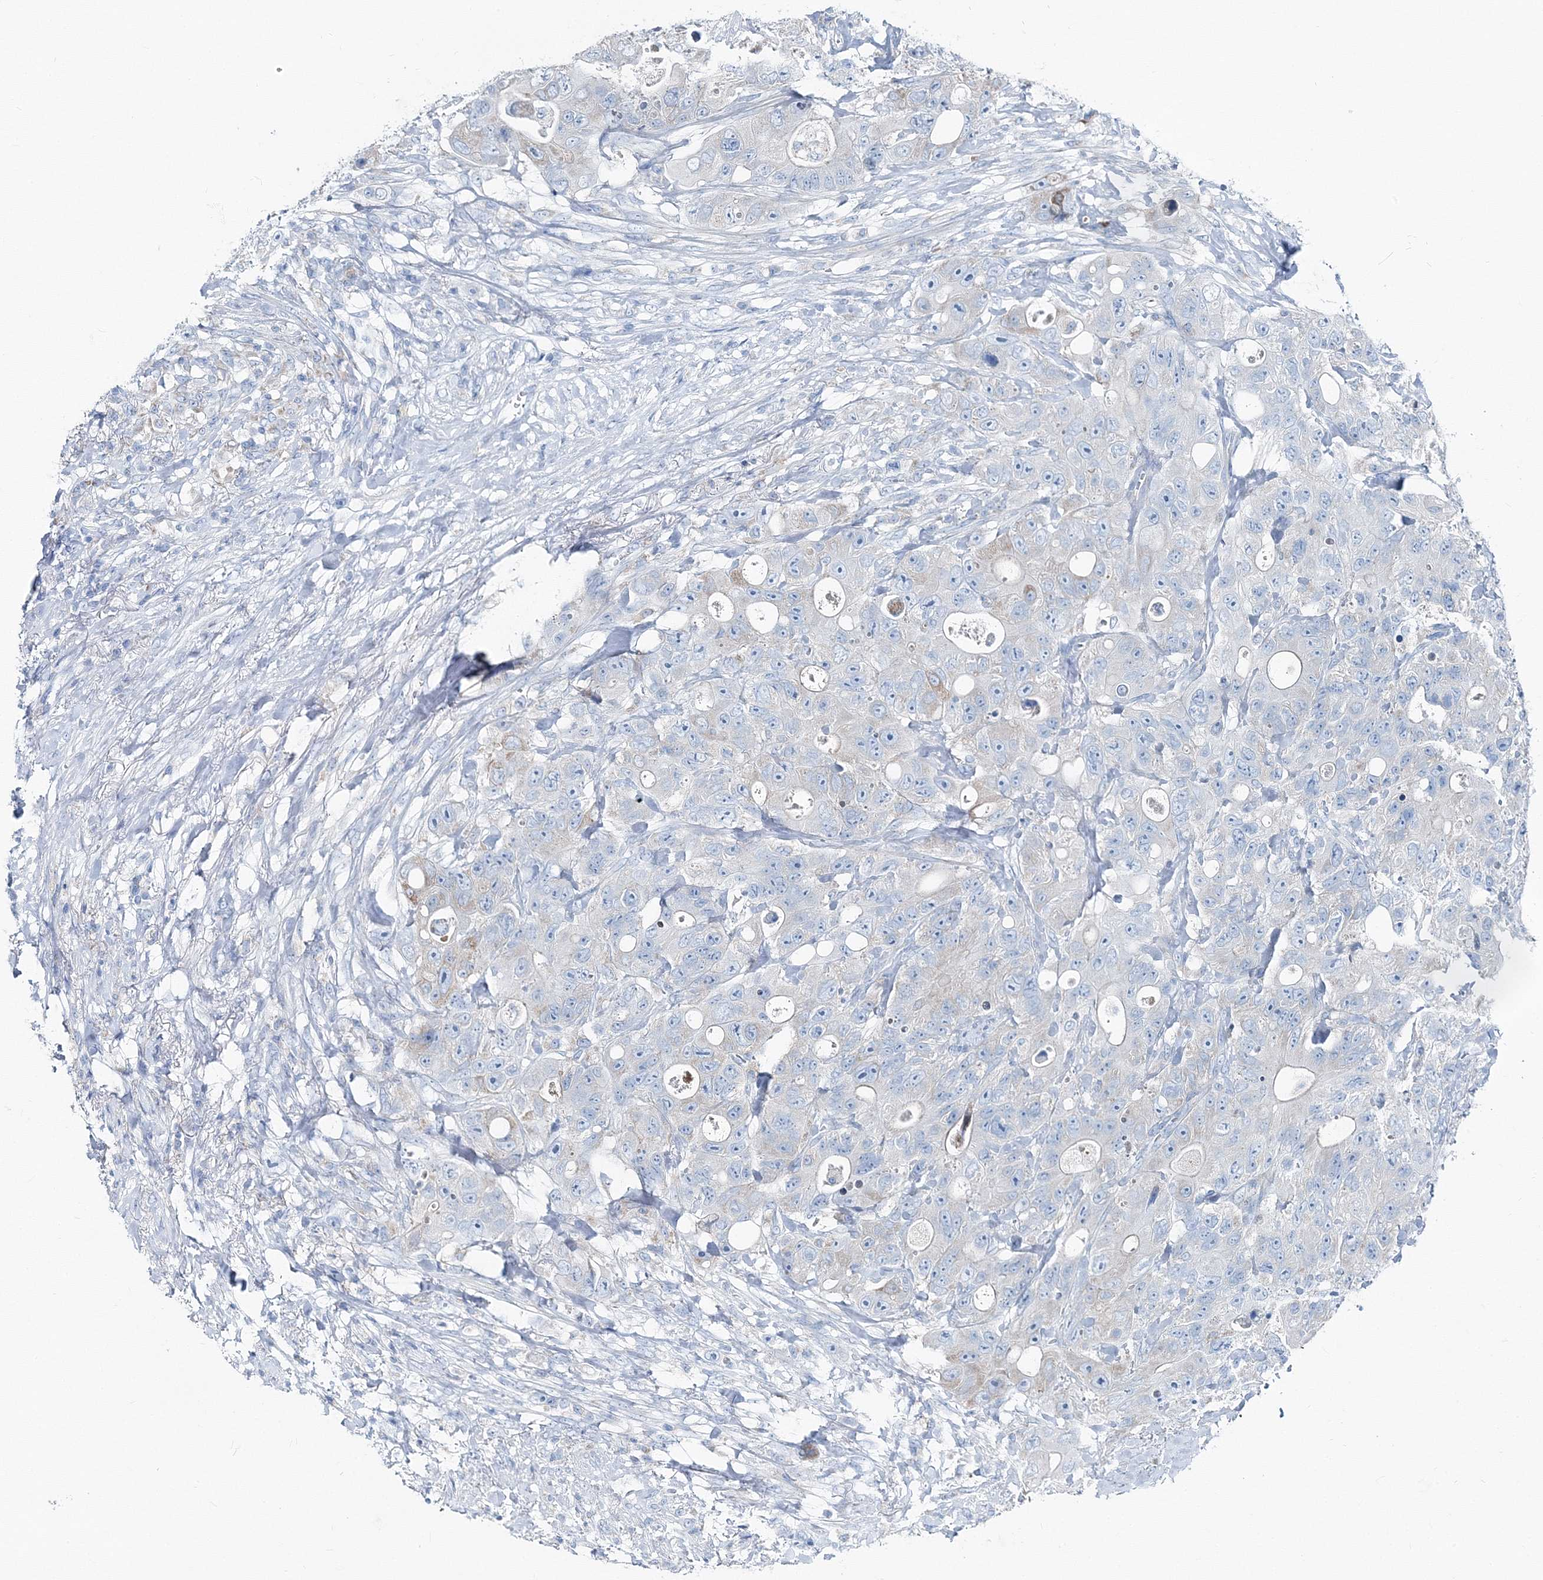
{"staining": {"intensity": "negative", "quantity": "none", "location": "none"}, "tissue": "colorectal cancer", "cell_type": "Tumor cells", "image_type": "cancer", "snomed": [{"axis": "morphology", "description": "Adenocarcinoma, NOS"}, {"axis": "topography", "description": "Colon"}], "caption": "This is an IHC photomicrograph of colorectal cancer. There is no staining in tumor cells.", "gene": "GABARAPL2", "patient": {"sex": "female", "age": 46}}